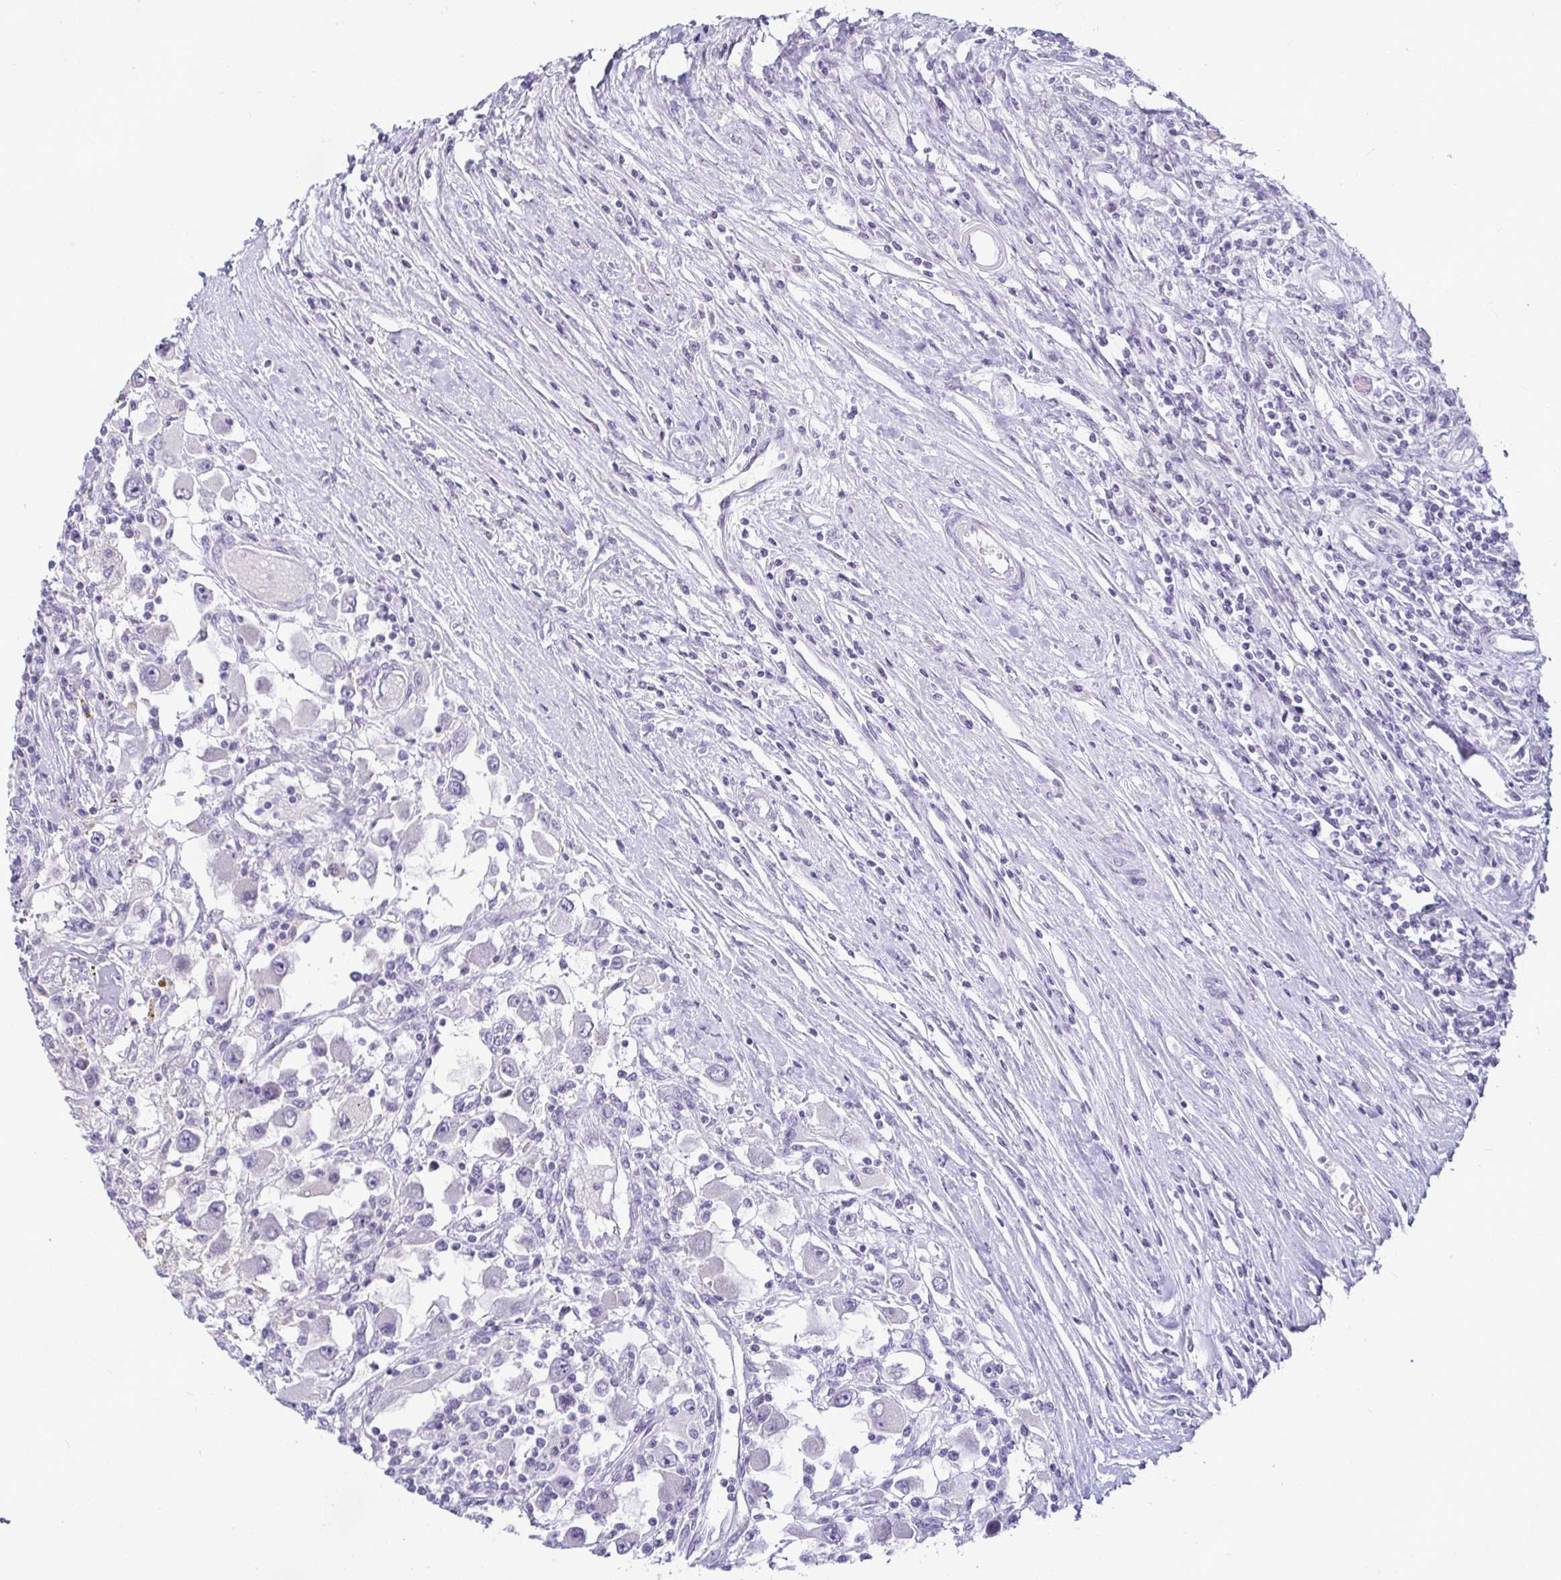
{"staining": {"intensity": "negative", "quantity": "none", "location": "none"}, "tissue": "renal cancer", "cell_type": "Tumor cells", "image_type": "cancer", "snomed": [{"axis": "morphology", "description": "Adenocarcinoma, NOS"}, {"axis": "topography", "description": "Kidney"}], "caption": "High power microscopy histopathology image of an immunohistochemistry (IHC) micrograph of adenocarcinoma (renal), revealing no significant expression in tumor cells.", "gene": "CR2", "patient": {"sex": "female", "age": 67}}